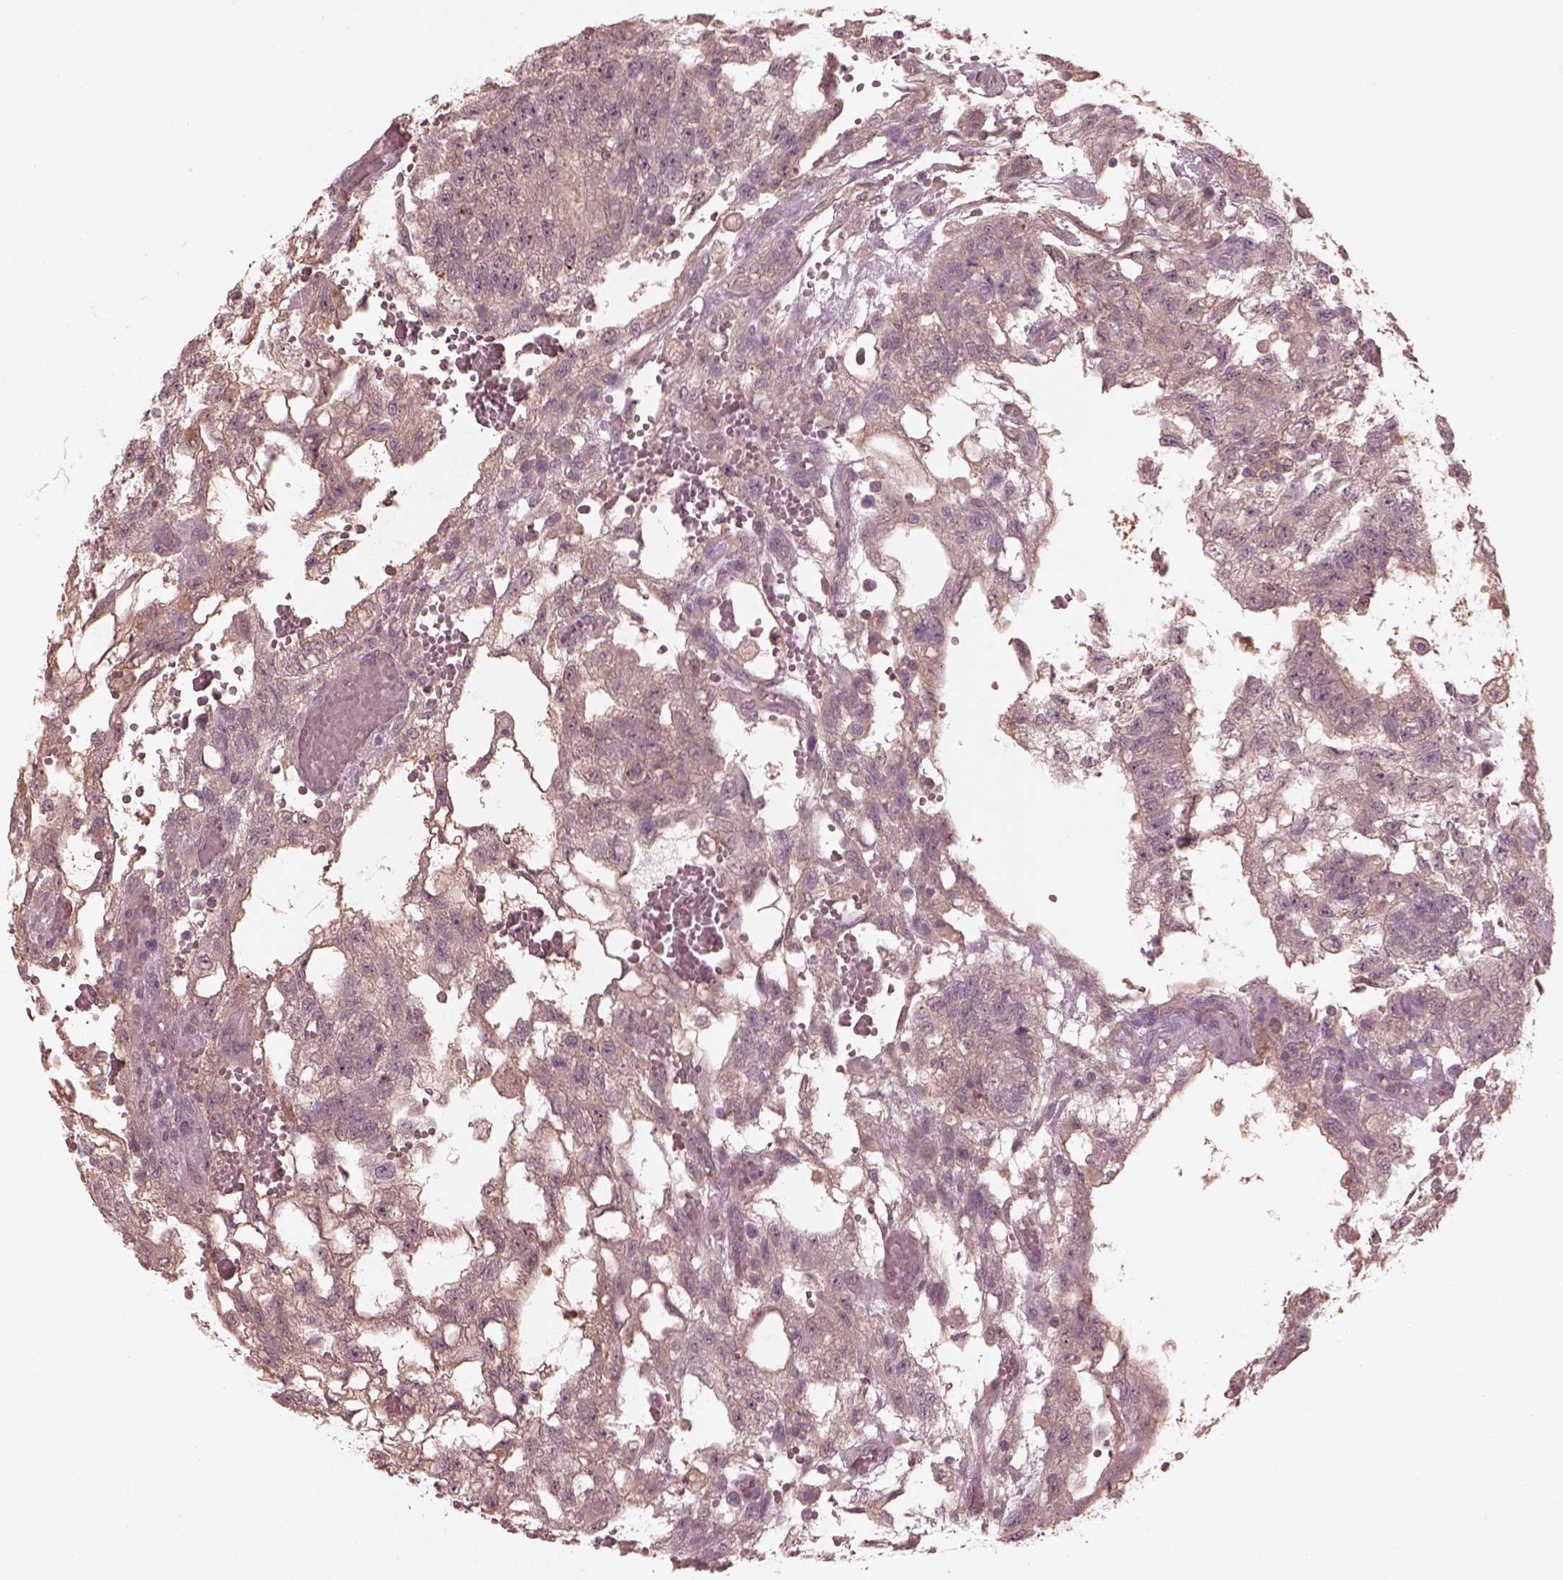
{"staining": {"intensity": "negative", "quantity": "none", "location": "none"}, "tissue": "testis cancer", "cell_type": "Tumor cells", "image_type": "cancer", "snomed": [{"axis": "morphology", "description": "Carcinoma, Embryonal, NOS"}, {"axis": "topography", "description": "Testis"}], "caption": "Tumor cells are negative for protein expression in human testis cancer.", "gene": "VWA5B1", "patient": {"sex": "male", "age": 32}}